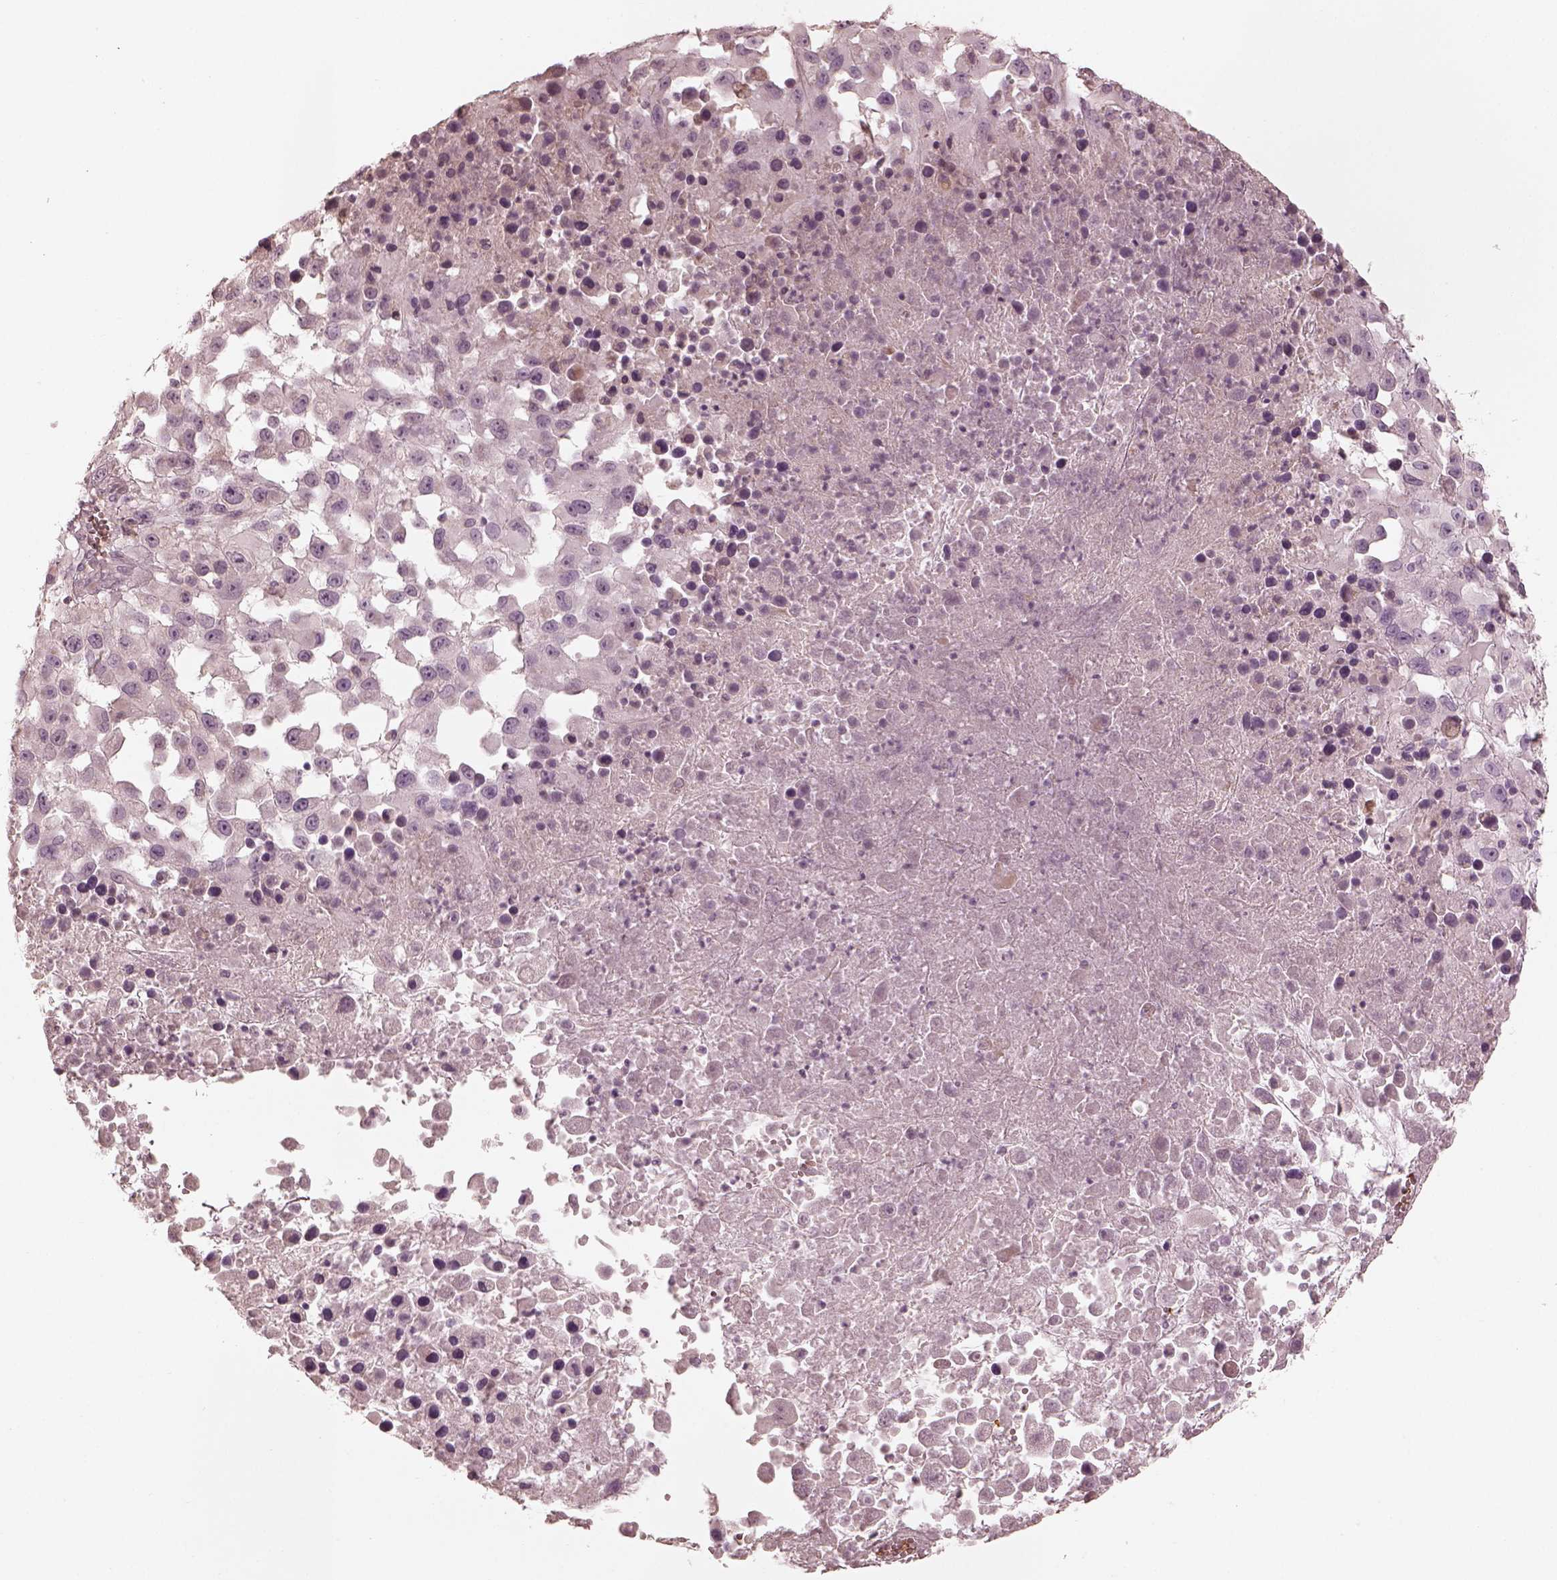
{"staining": {"intensity": "negative", "quantity": "none", "location": "none"}, "tissue": "melanoma", "cell_type": "Tumor cells", "image_type": "cancer", "snomed": [{"axis": "morphology", "description": "Malignant melanoma, Metastatic site"}, {"axis": "topography", "description": "Soft tissue"}], "caption": "Tumor cells show no significant protein positivity in malignant melanoma (metastatic site). (DAB (3,3'-diaminobenzidine) IHC visualized using brightfield microscopy, high magnification).", "gene": "ANKLE1", "patient": {"sex": "male", "age": 50}}